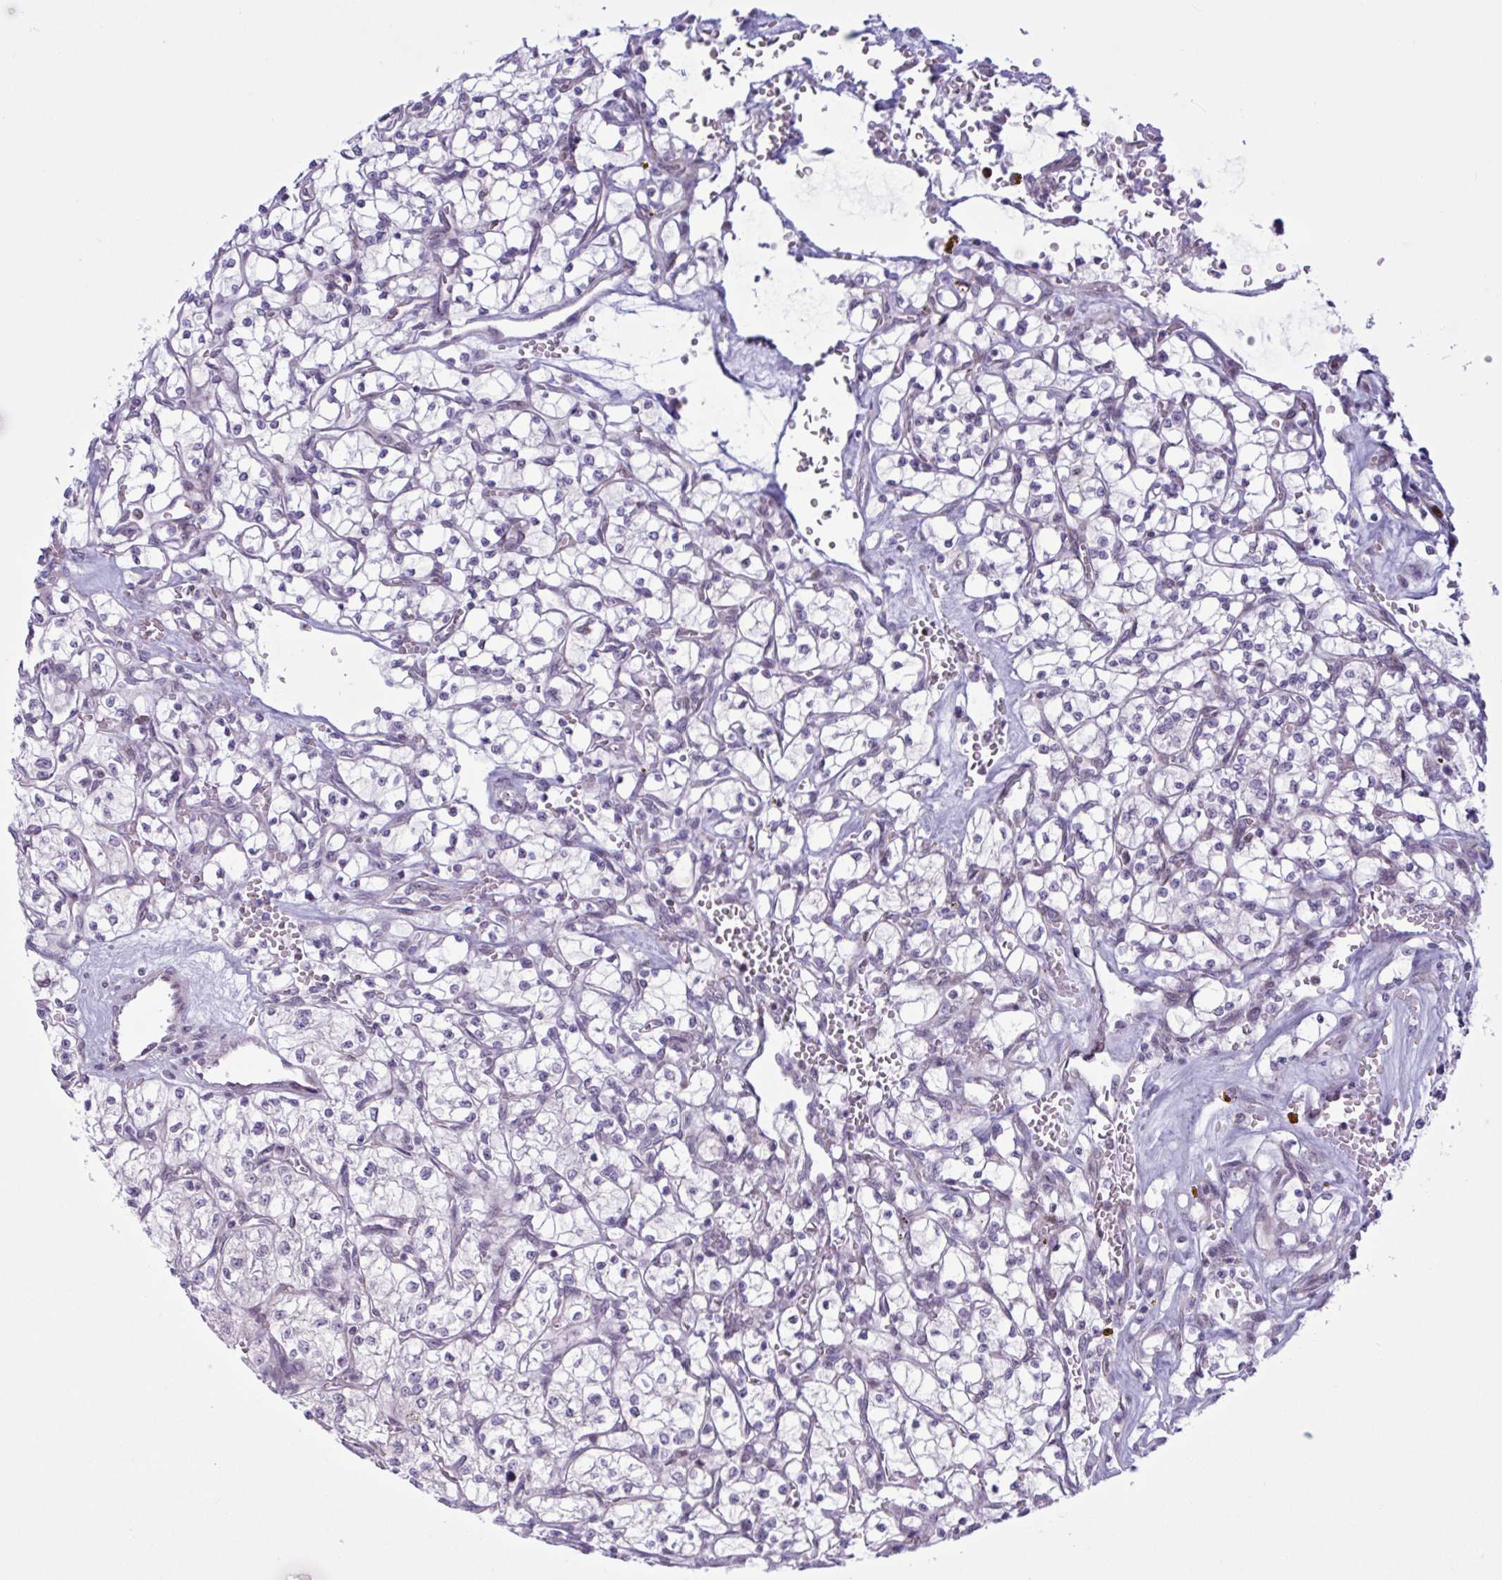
{"staining": {"intensity": "negative", "quantity": "none", "location": "none"}, "tissue": "renal cancer", "cell_type": "Tumor cells", "image_type": "cancer", "snomed": [{"axis": "morphology", "description": "Adenocarcinoma, NOS"}, {"axis": "topography", "description": "Kidney"}], "caption": "An immunohistochemistry (IHC) micrograph of renal cancer (adenocarcinoma) is shown. There is no staining in tumor cells of renal cancer (adenocarcinoma).", "gene": "PRMT6", "patient": {"sex": "female", "age": 64}}